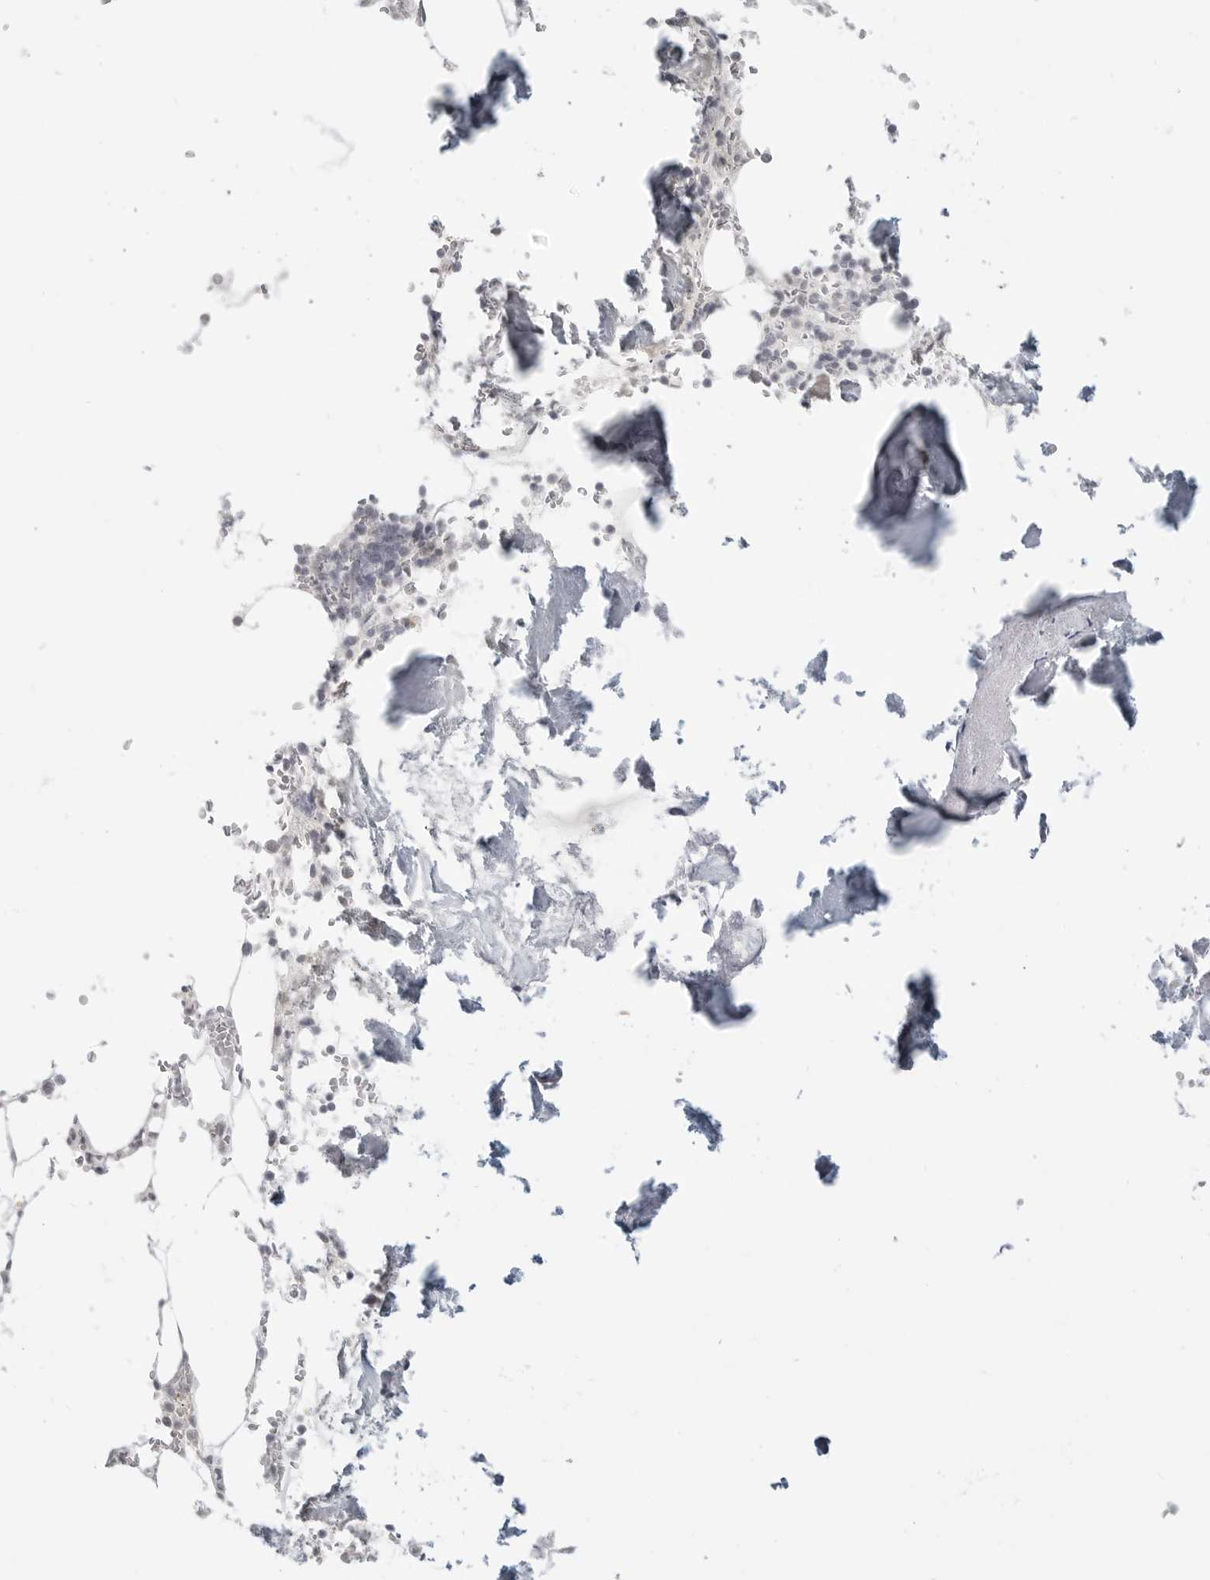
{"staining": {"intensity": "negative", "quantity": "none", "location": "none"}, "tissue": "bone marrow", "cell_type": "Hematopoietic cells", "image_type": "normal", "snomed": [{"axis": "morphology", "description": "Normal tissue, NOS"}, {"axis": "topography", "description": "Bone marrow"}], "caption": "Immunohistochemistry of benign human bone marrow exhibits no positivity in hematopoietic cells.", "gene": "KLK11", "patient": {"sex": "male", "age": 70}}